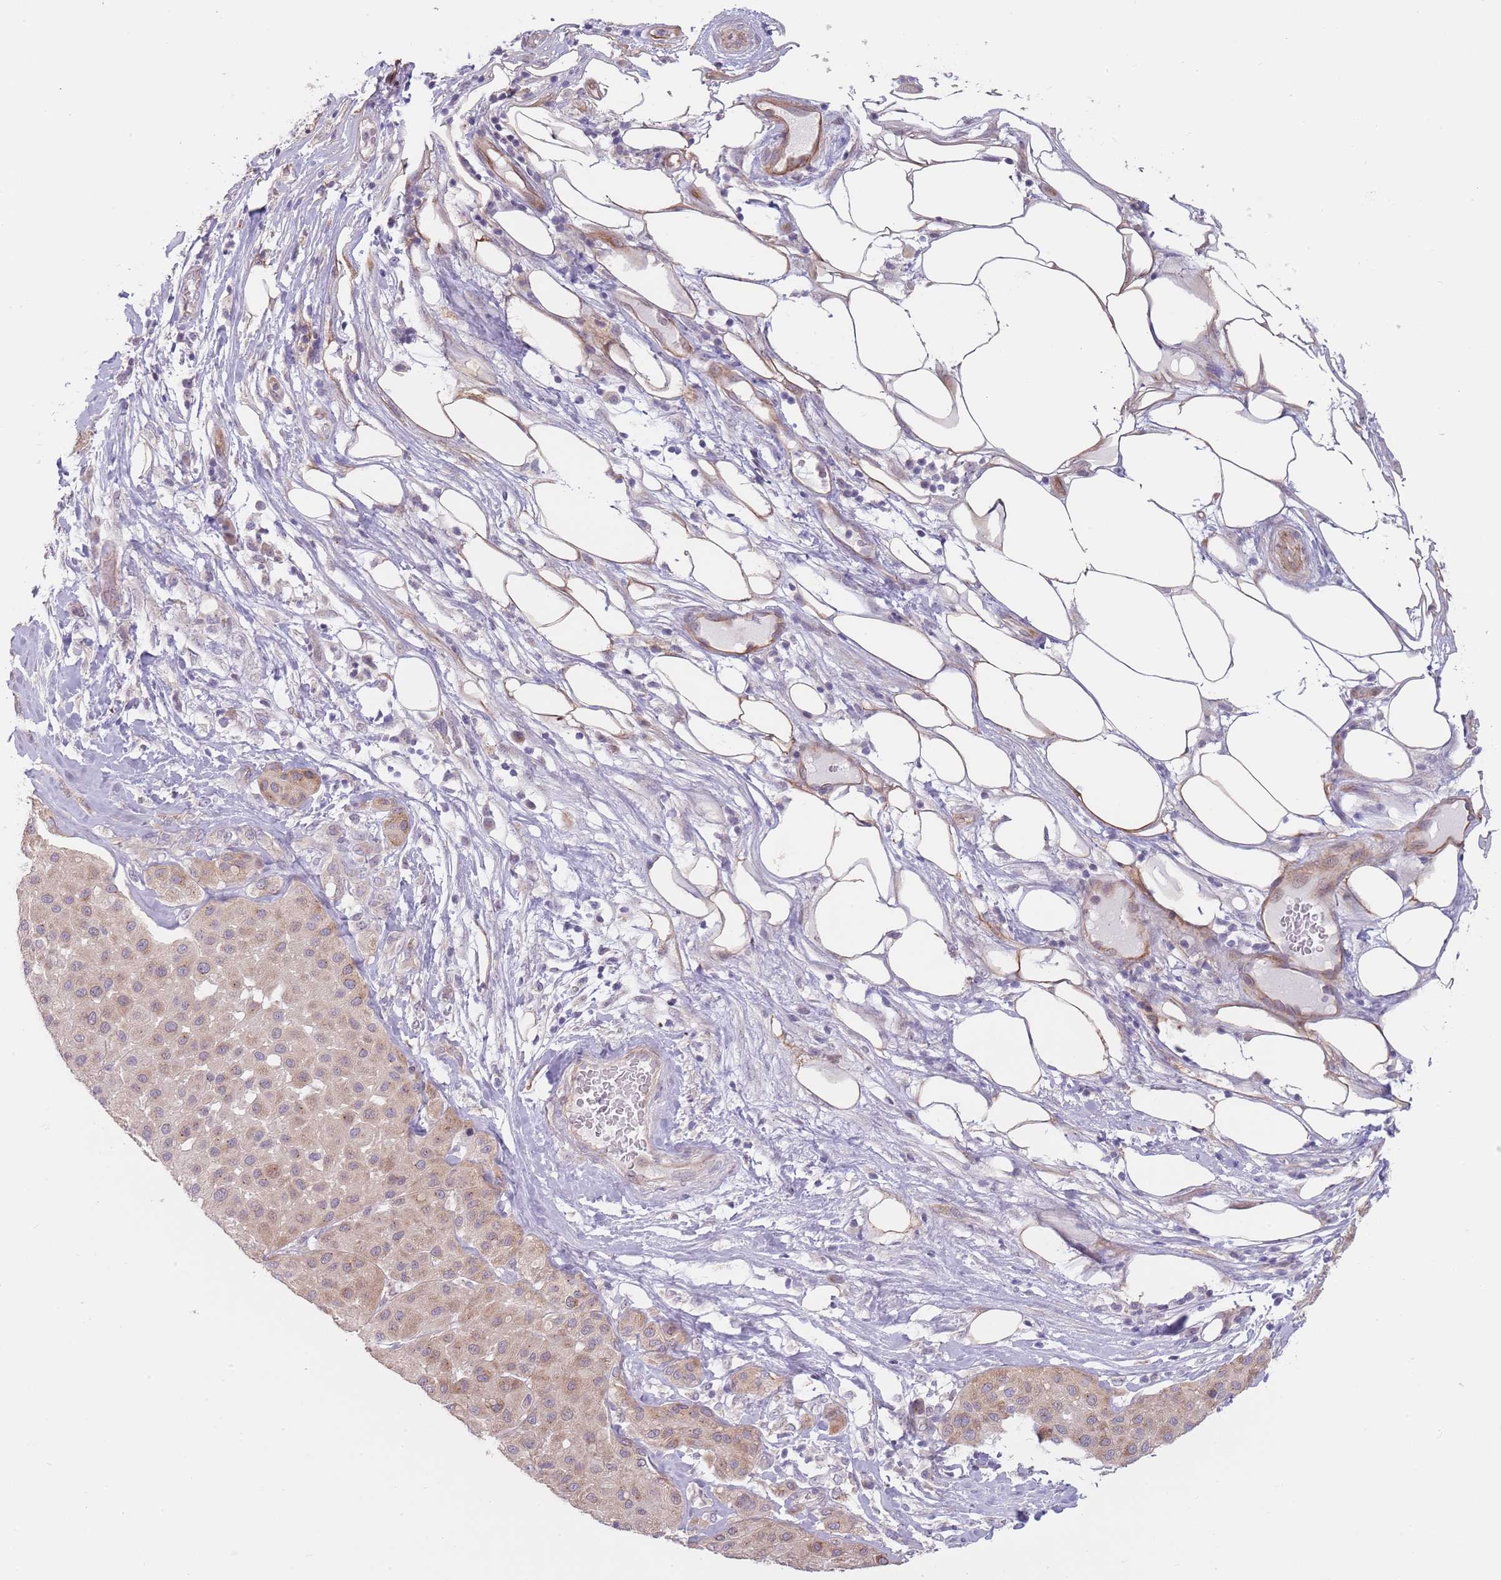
{"staining": {"intensity": "weak", "quantity": "25%-75%", "location": "cytoplasmic/membranous"}, "tissue": "melanoma", "cell_type": "Tumor cells", "image_type": "cancer", "snomed": [{"axis": "morphology", "description": "Malignant melanoma, Metastatic site"}, {"axis": "topography", "description": "Smooth muscle"}], "caption": "Melanoma stained with a protein marker displays weak staining in tumor cells.", "gene": "LDHD", "patient": {"sex": "male", "age": 41}}